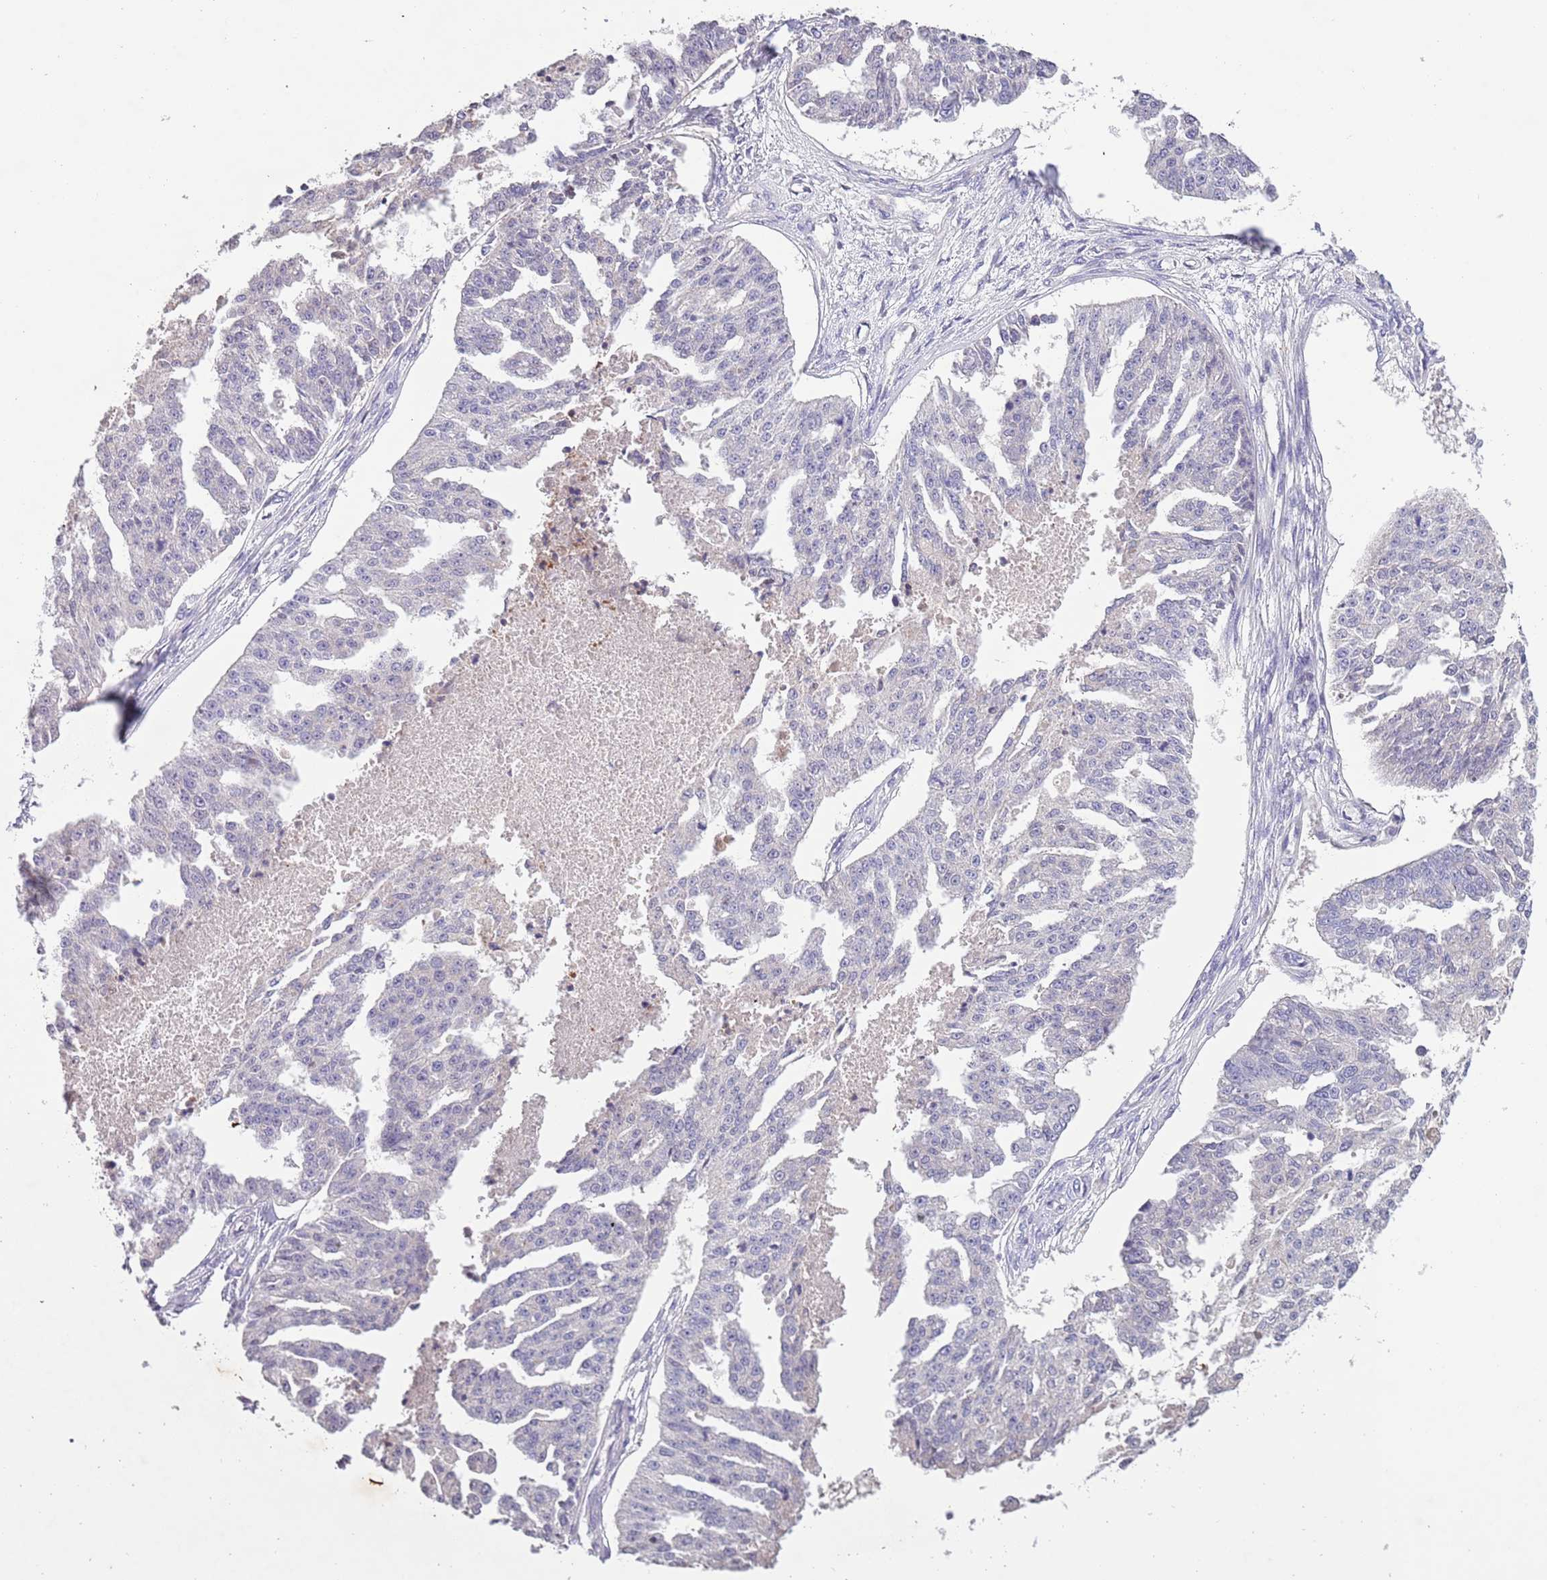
{"staining": {"intensity": "negative", "quantity": "none", "location": "none"}, "tissue": "ovarian cancer", "cell_type": "Tumor cells", "image_type": "cancer", "snomed": [{"axis": "morphology", "description": "Cystadenocarcinoma, serous, NOS"}, {"axis": "topography", "description": "Ovary"}], "caption": "Photomicrograph shows no significant protein expression in tumor cells of ovarian serous cystadenocarcinoma.", "gene": "ZNF658", "patient": {"sex": "female", "age": 58}}